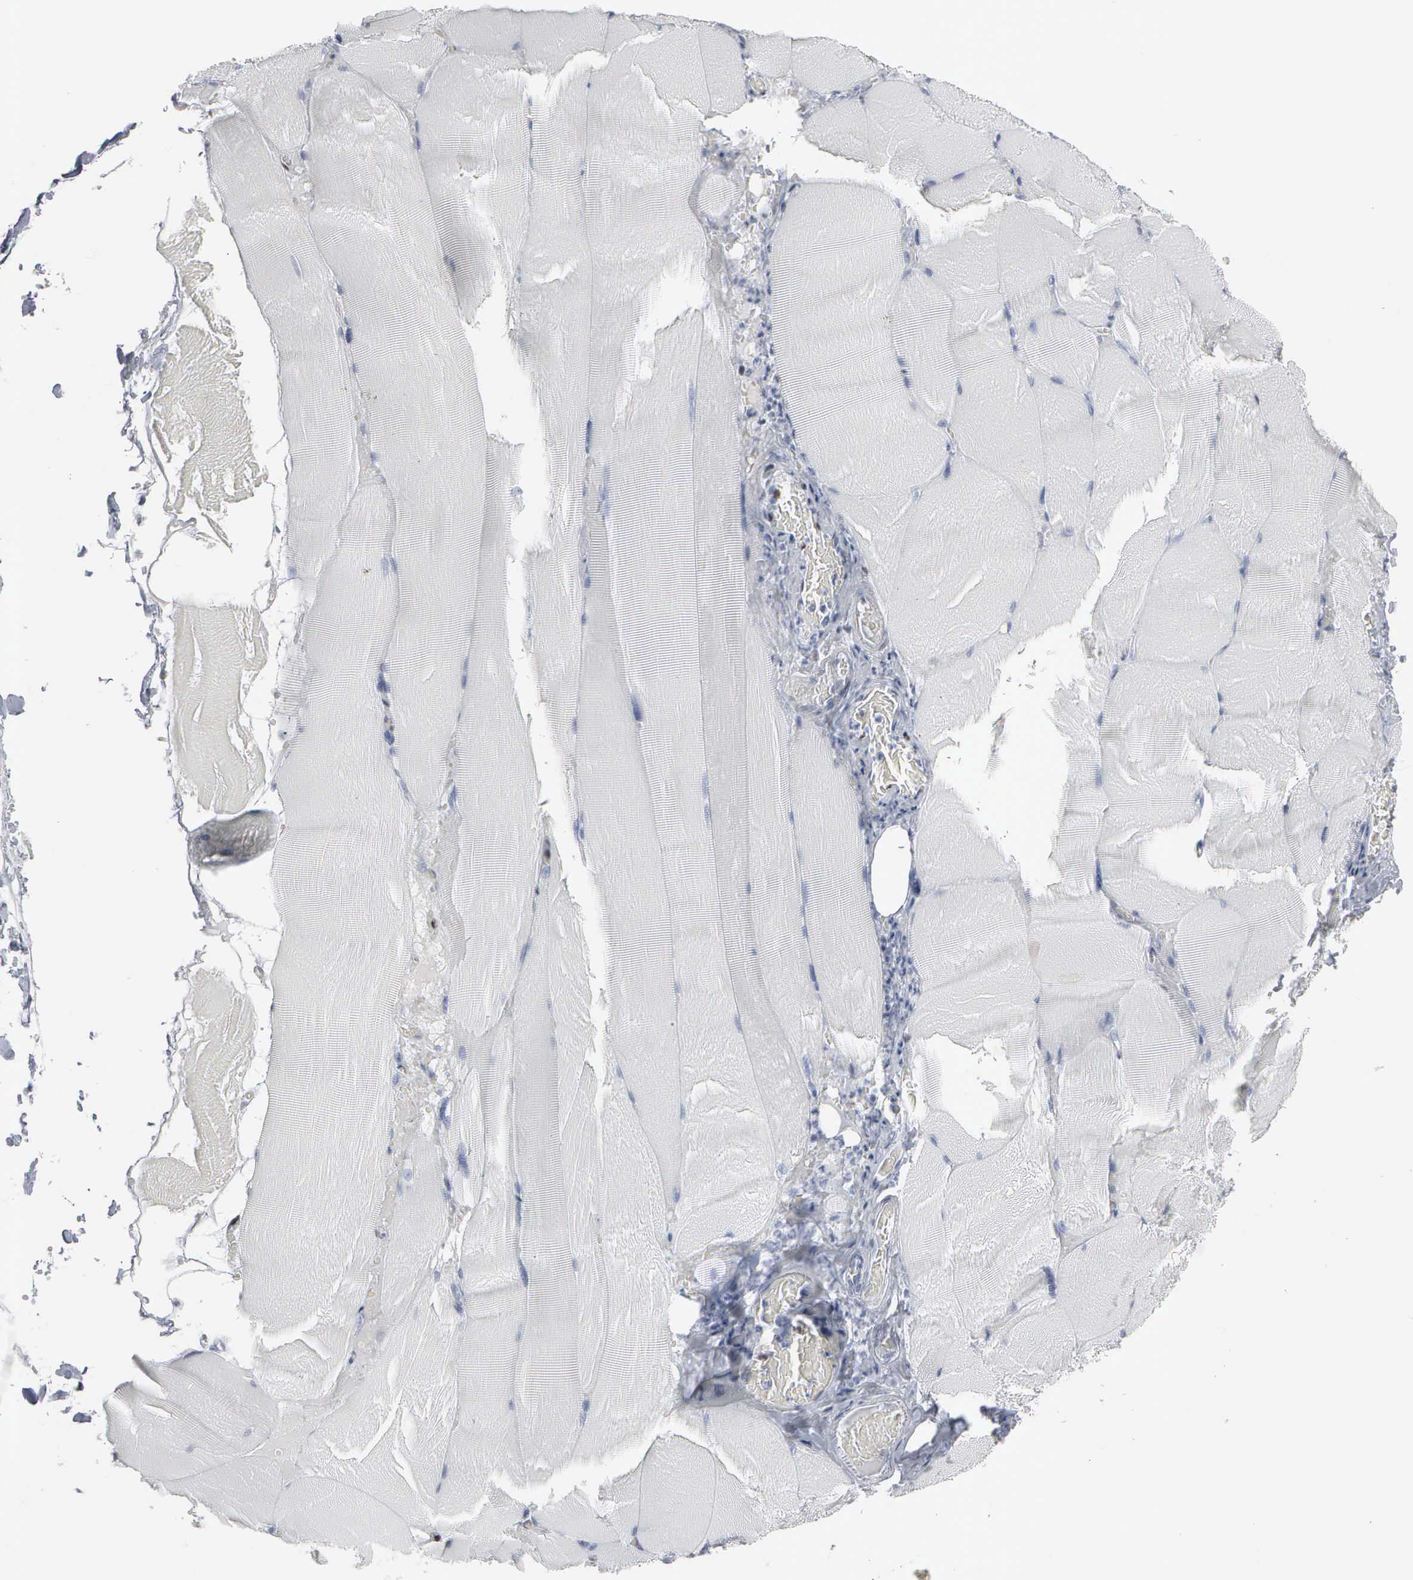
{"staining": {"intensity": "negative", "quantity": "none", "location": "none"}, "tissue": "skeletal muscle", "cell_type": "Myocytes", "image_type": "normal", "snomed": [{"axis": "morphology", "description": "Normal tissue, NOS"}, {"axis": "topography", "description": "Skeletal muscle"}], "caption": "Immunohistochemistry histopathology image of unremarkable skeletal muscle: skeletal muscle stained with DAB (3,3'-diaminobenzidine) demonstrates no significant protein expression in myocytes. (DAB (3,3'-diaminobenzidine) immunohistochemistry (IHC), high magnification).", "gene": "CCND3", "patient": {"sex": "male", "age": 71}}